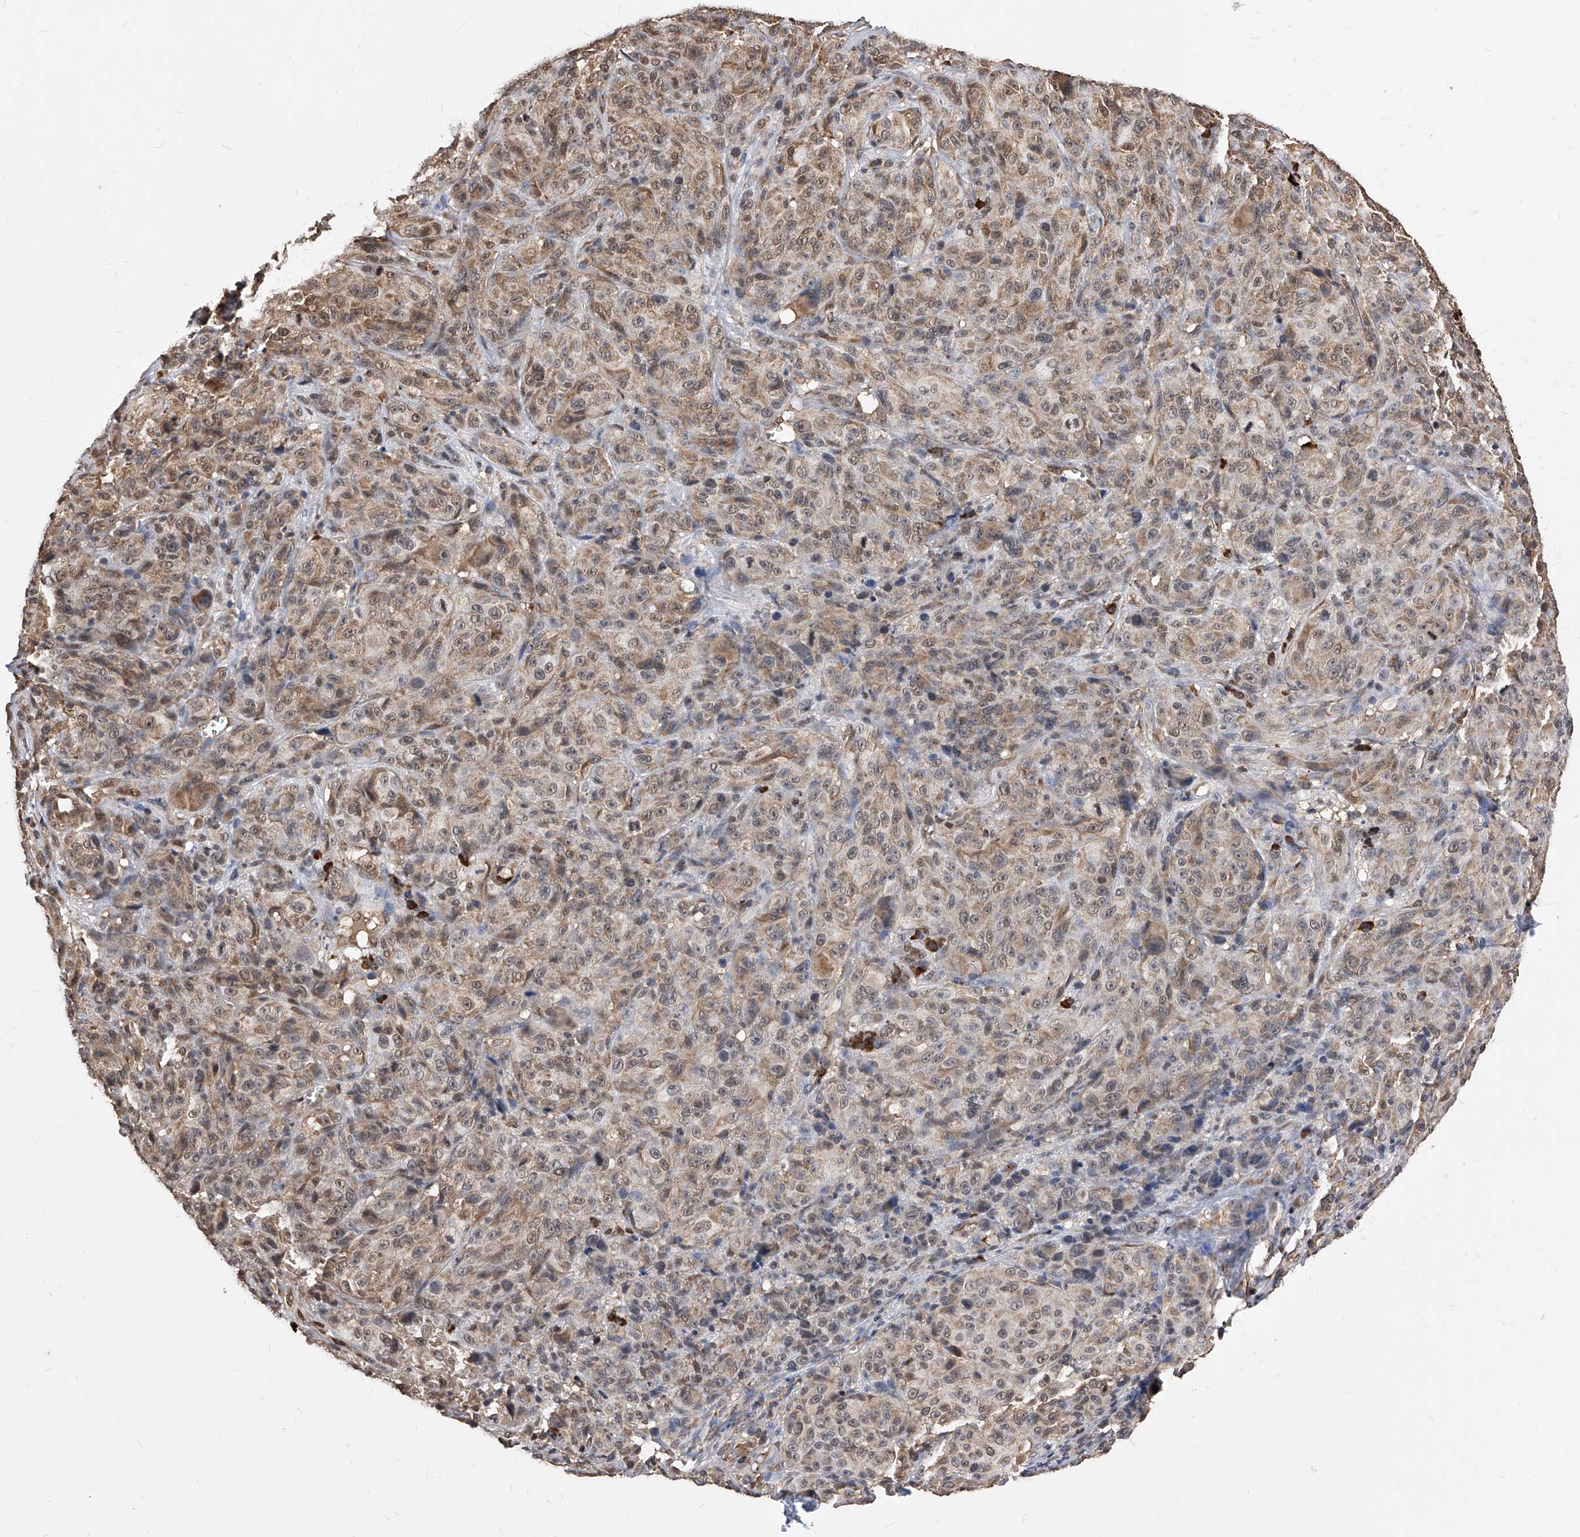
{"staining": {"intensity": "weak", "quantity": ">75%", "location": "cytoplasmic/membranous,nuclear"}, "tissue": "melanoma", "cell_type": "Tumor cells", "image_type": "cancer", "snomed": [{"axis": "morphology", "description": "Malignant melanoma, NOS"}, {"axis": "topography", "description": "Skin"}], "caption": "The immunohistochemical stain highlights weak cytoplasmic/membranous and nuclear expression in tumor cells of melanoma tissue.", "gene": "ID1", "patient": {"sex": "male", "age": 73}}